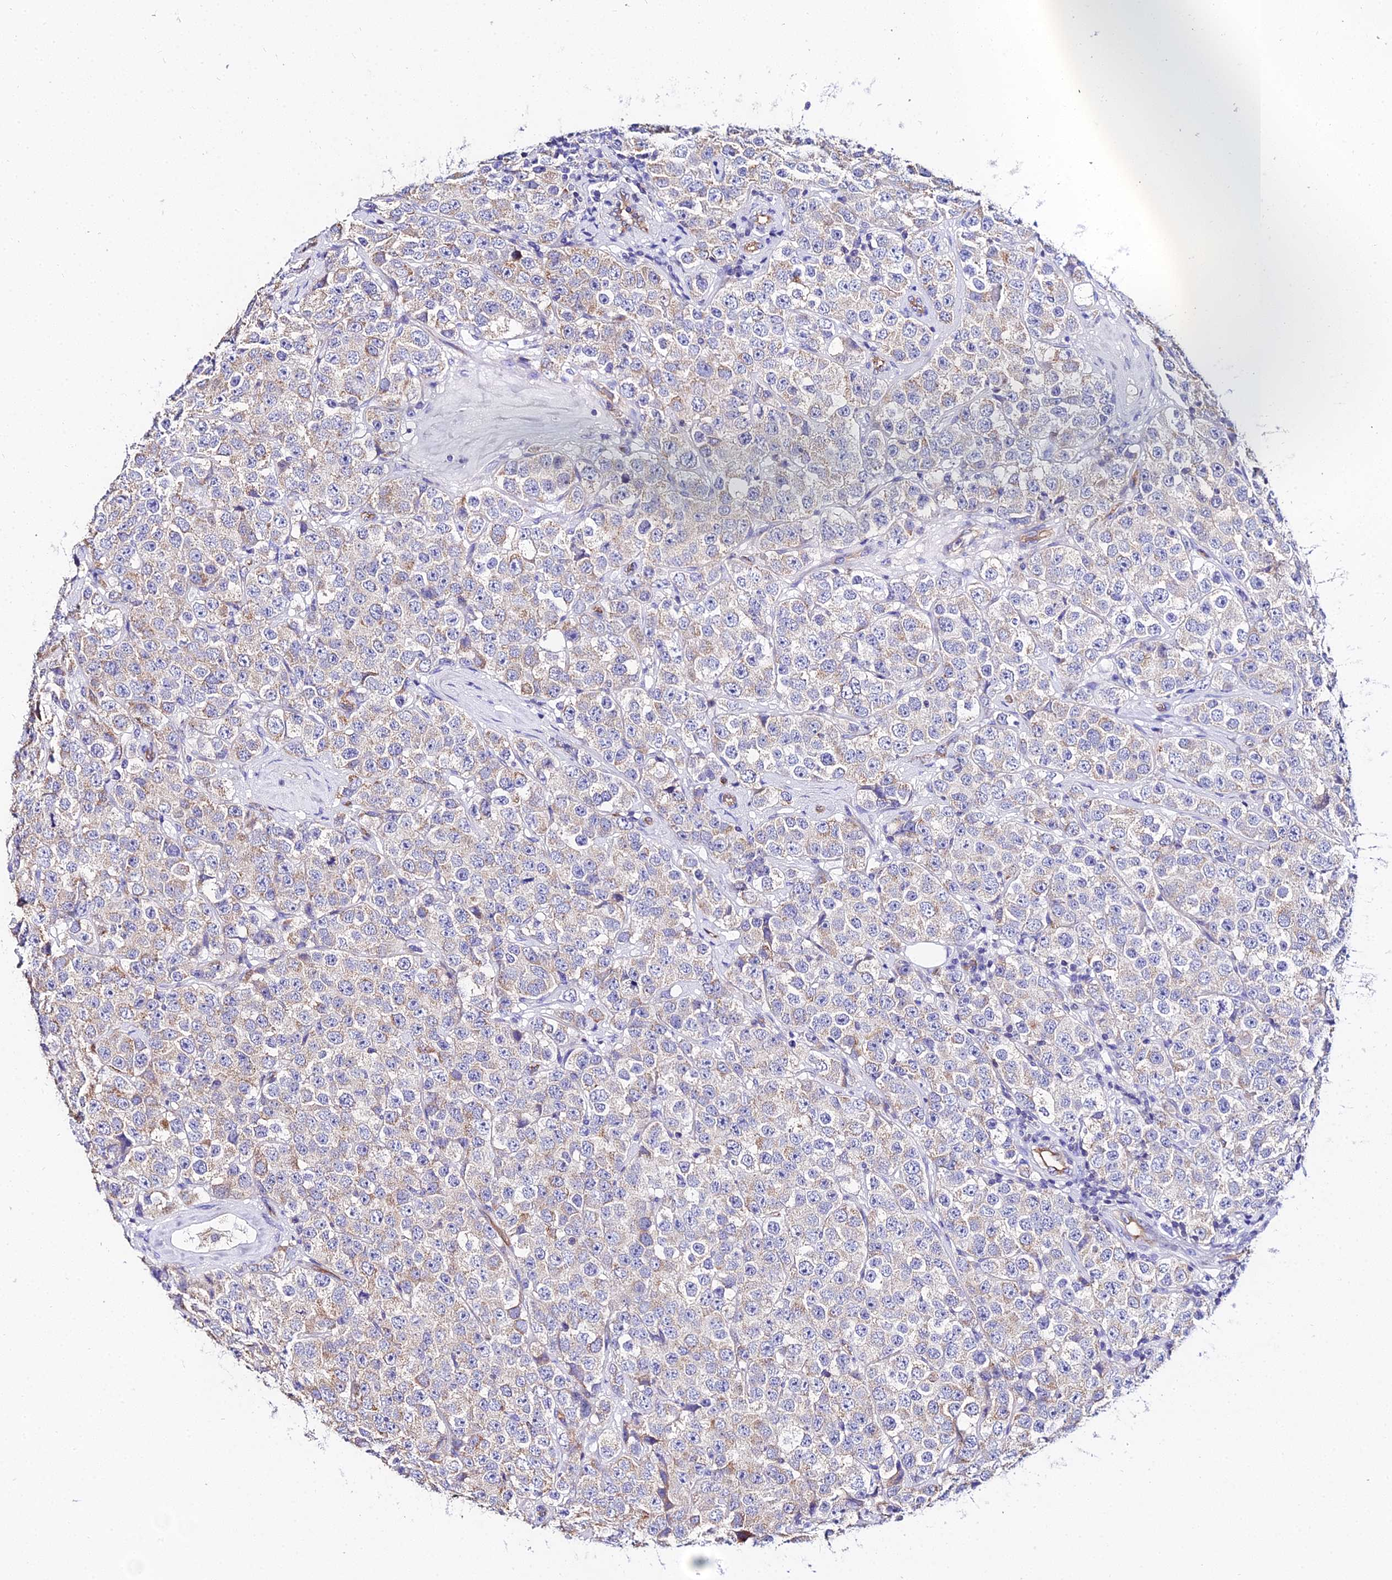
{"staining": {"intensity": "weak", "quantity": "<25%", "location": "cytoplasmic/membranous"}, "tissue": "testis cancer", "cell_type": "Tumor cells", "image_type": "cancer", "snomed": [{"axis": "morphology", "description": "Seminoma, NOS"}, {"axis": "topography", "description": "Testis"}], "caption": "Tumor cells are negative for protein expression in human testis seminoma.", "gene": "DAW1", "patient": {"sex": "male", "age": 28}}